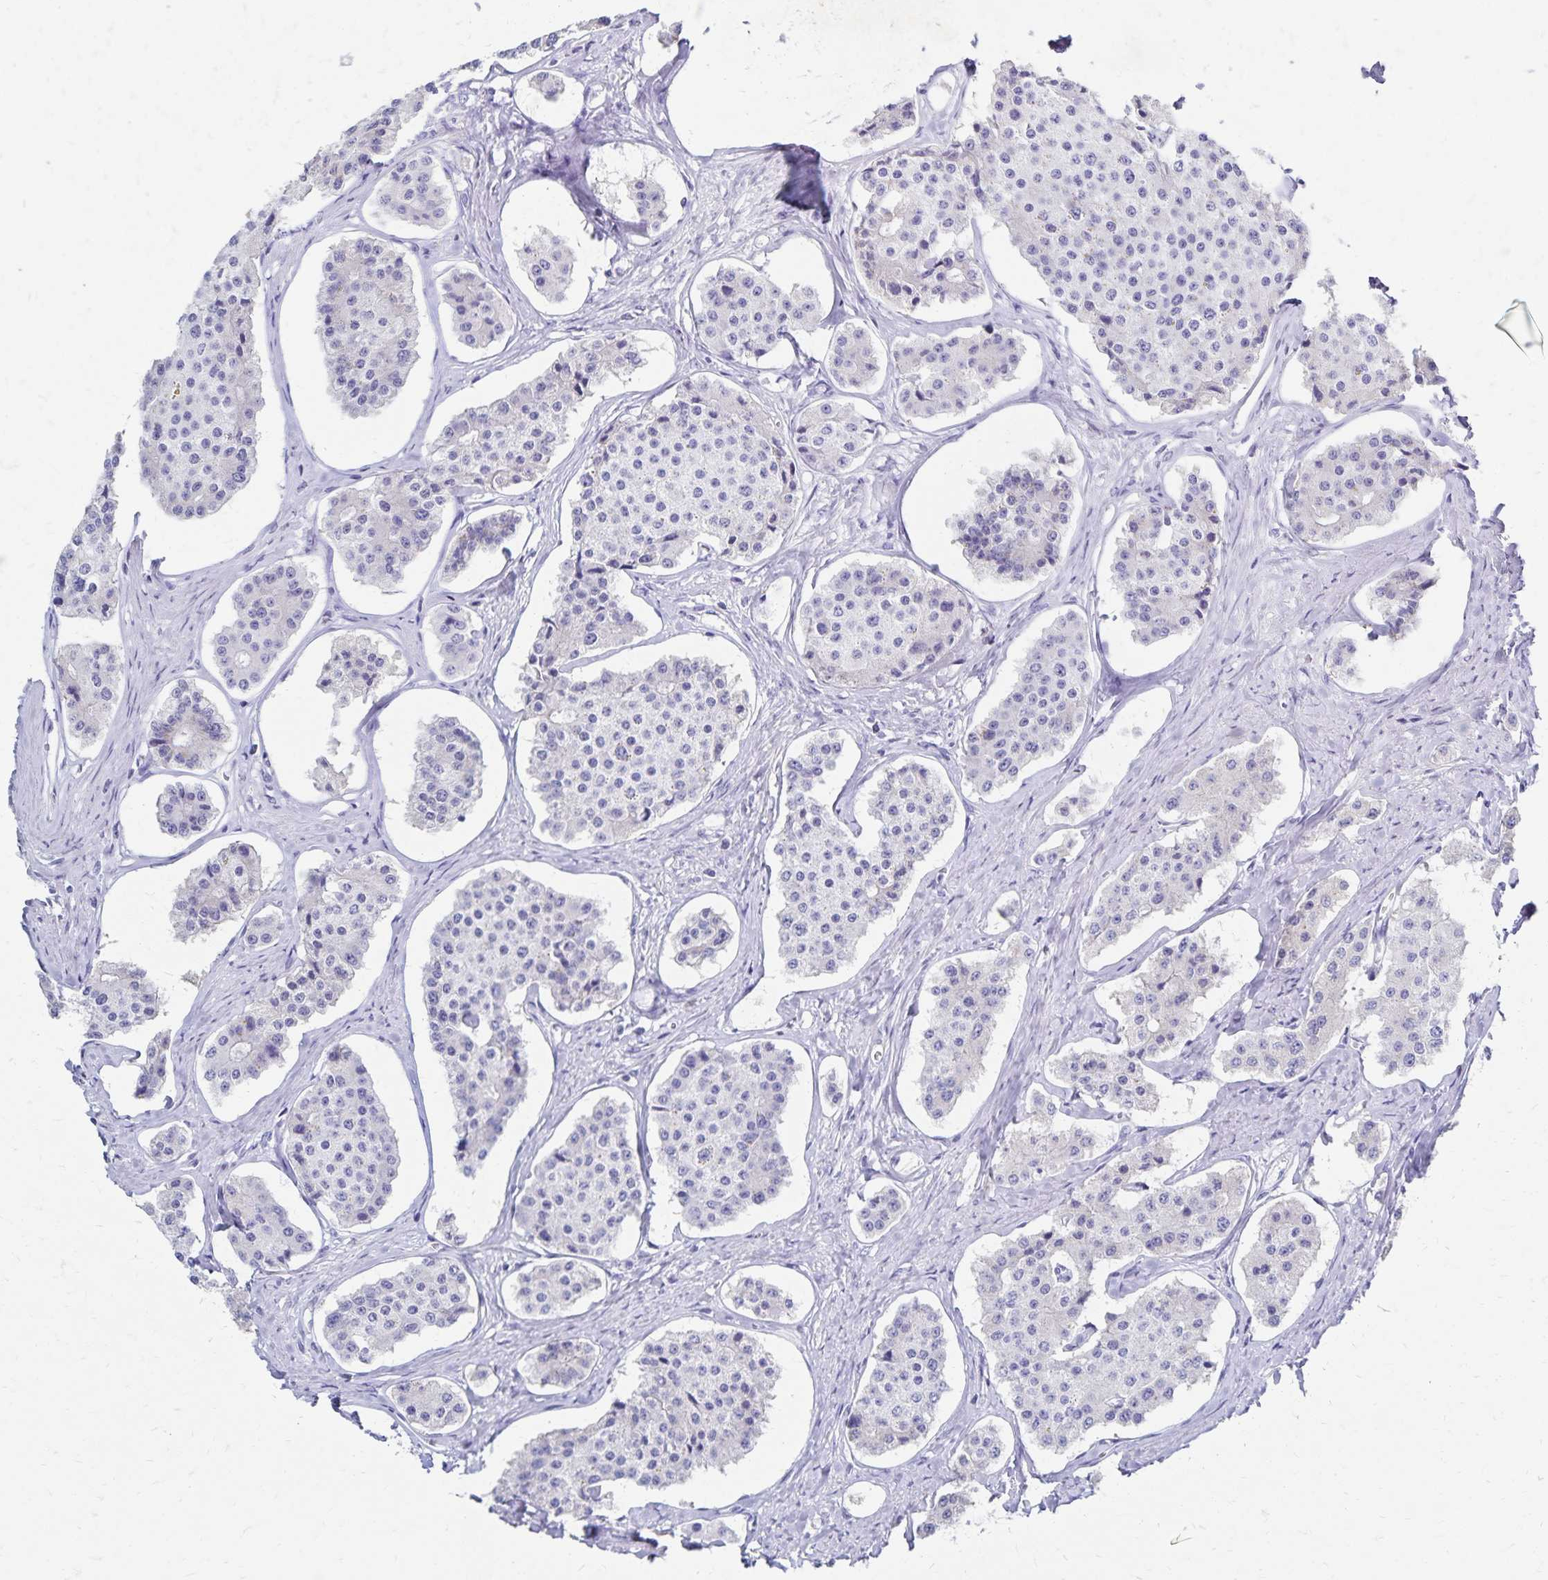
{"staining": {"intensity": "negative", "quantity": "none", "location": "none"}, "tissue": "carcinoid", "cell_type": "Tumor cells", "image_type": "cancer", "snomed": [{"axis": "morphology", "description": "Carcinoid, malignant, NOS"}, {"axis": "topography", "description": "Small intestine"}], "caption": "Tumor cells are negative for protein expression in human malignant carcinoid.", "gene": "PAX5", "patient": {"sex": "female", "age": 65}}